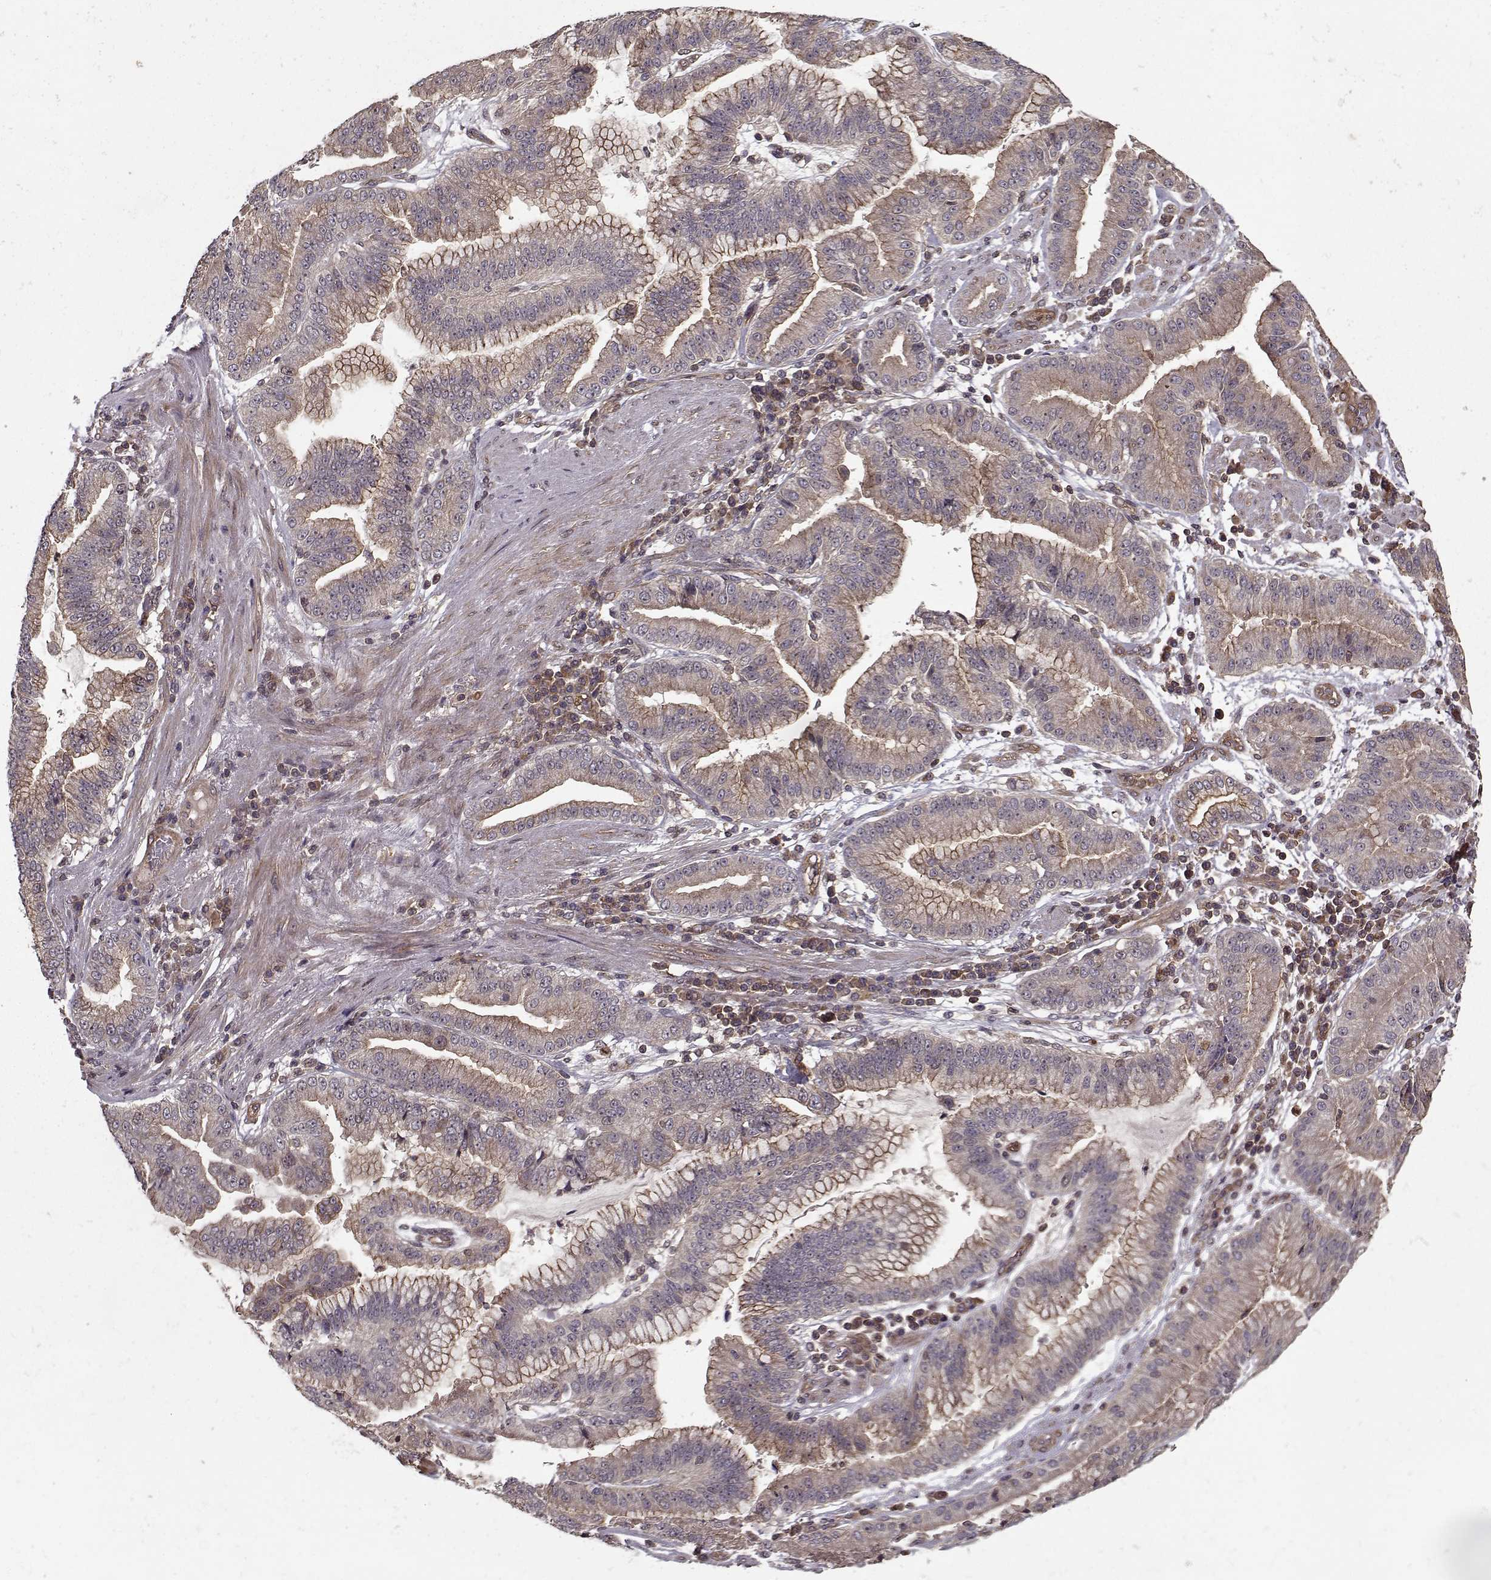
{"staining": {"intensity": "moderate", "quantity": "<25%", "location": "cytoplasmic/membranous"}, "tissue": "stomach cancer", "cell_type": "Tumor cells", "image_type": "cancer", "snomed": [{"axis": "morphology", "description": "Adenocarcinoma, NOS"}, {"axis": "topography", "description": "Stomach"}], "caption": "Stomach adenocarcinoma tissue reveals moderate cytoplasmic/membranous positivity in about <25% of tumor cells, visualized by immunohistochemistry.", "gene": "PPP1R12A", "patient": {"sex": "male", "age": 83}}